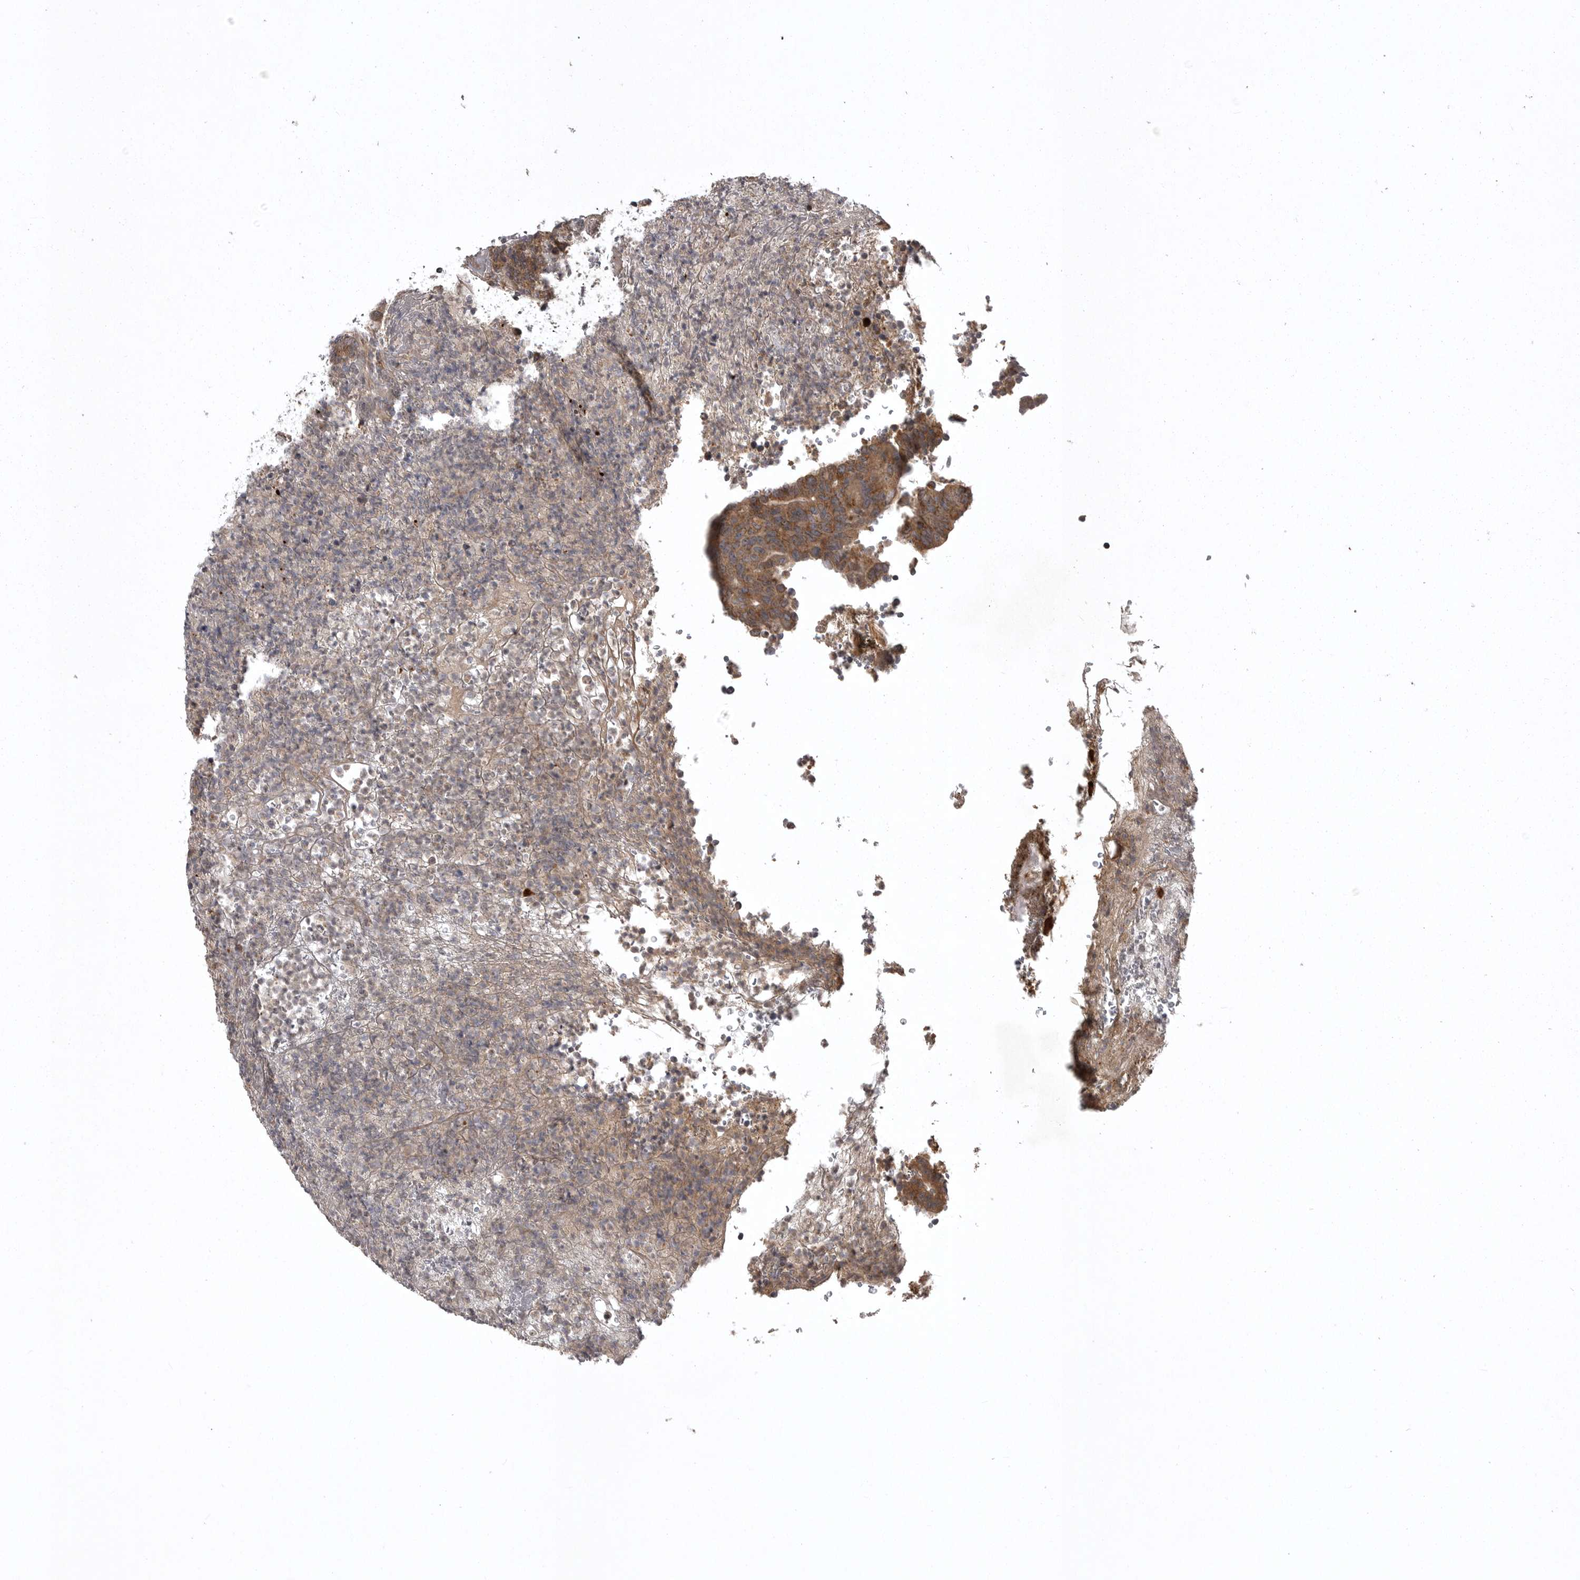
{"staining": {"intensity": "moderate", "quantity": ">75%", "location": "cytoplasmic/membranous"}, "tissue": "colorectal cancer", "cell_type": "Tumor cells", "image_type": "cancer", "snomed": [{"axis": "morphology", "description": "Normal tissue, NOS"}, {"axis": "morphology", "description": "Adenocarcinoma, NOS"}, {"axis": "topography", "description": "Colon"}], "caption": "Immunohistochemistry (IHC) of human colorectal cancer reveals medium levels of moderate cytoplasmic/membranous expression in about >75% of tumor cells.", "gene": "GPR31", "patient": {"sex": "female", "age": 75}}